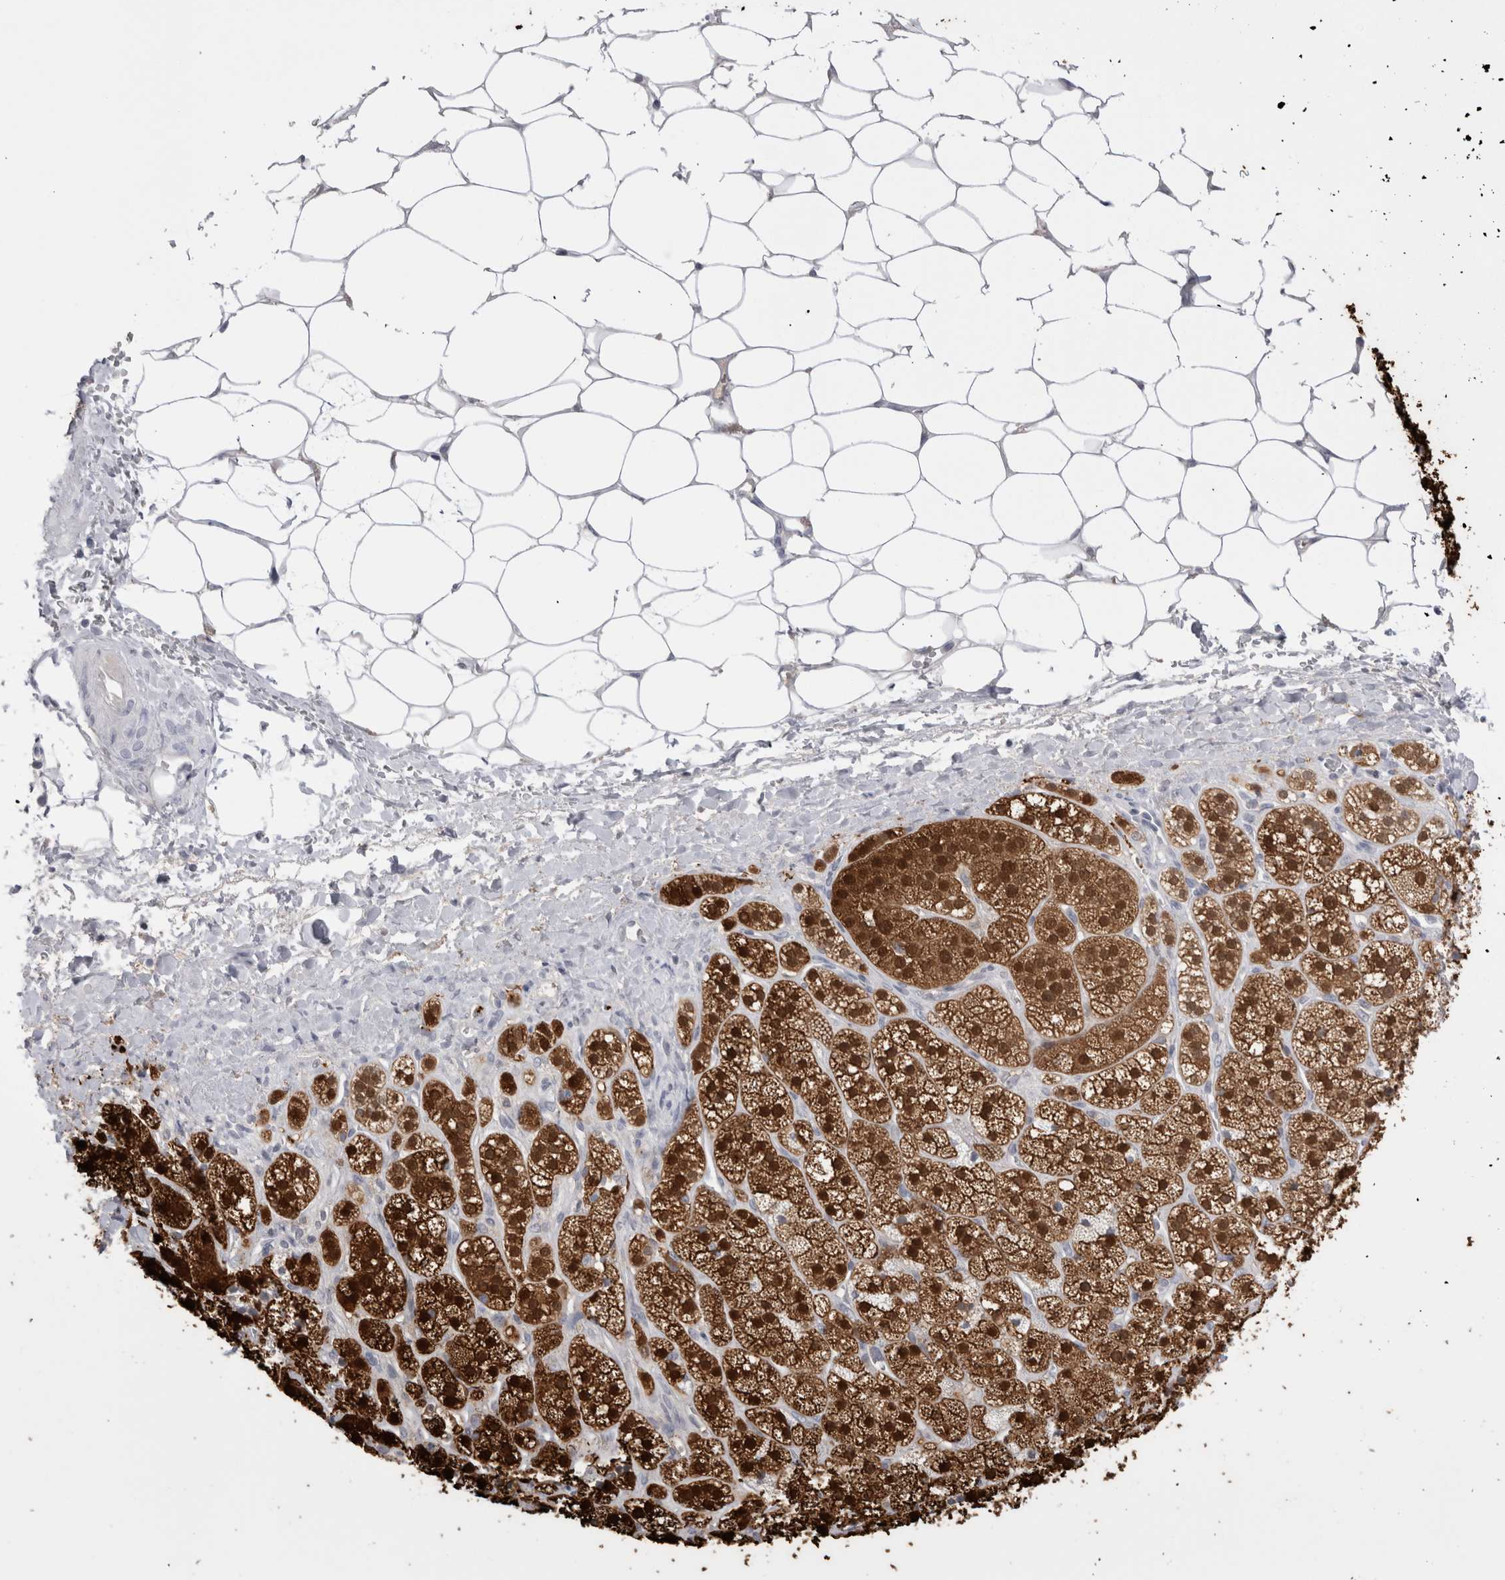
{"staining": {"intensity": "strong", "quantity": ">75%", "location": "cytoplasmic/membranous,nuclear"}, "tissue": "adrenal gland", "cell_type": "Glandular cells", "image_type": "normal", "snomed": [{"axis": "morphology", "description": "Normal tissue, NOS"}, {"axis": "topography", "description": "Adrenal gland"}], "caption": "IHC staining of unremarkable adrenal gland, which displays high levels of strong cytoplasmic/membranous,nuclear expression in approximately >75% of glandular cells indicating strong cytoplasmic/membranous,nuclear protein expression. The staining was performed using DAB (3,3'-diaminobenzidine) (brown) for protein detection and nuclei were counterstained in hematoxylin (blue).", "gene": "SUCNR1", "patient": {"sex": "male", "age": 56}}